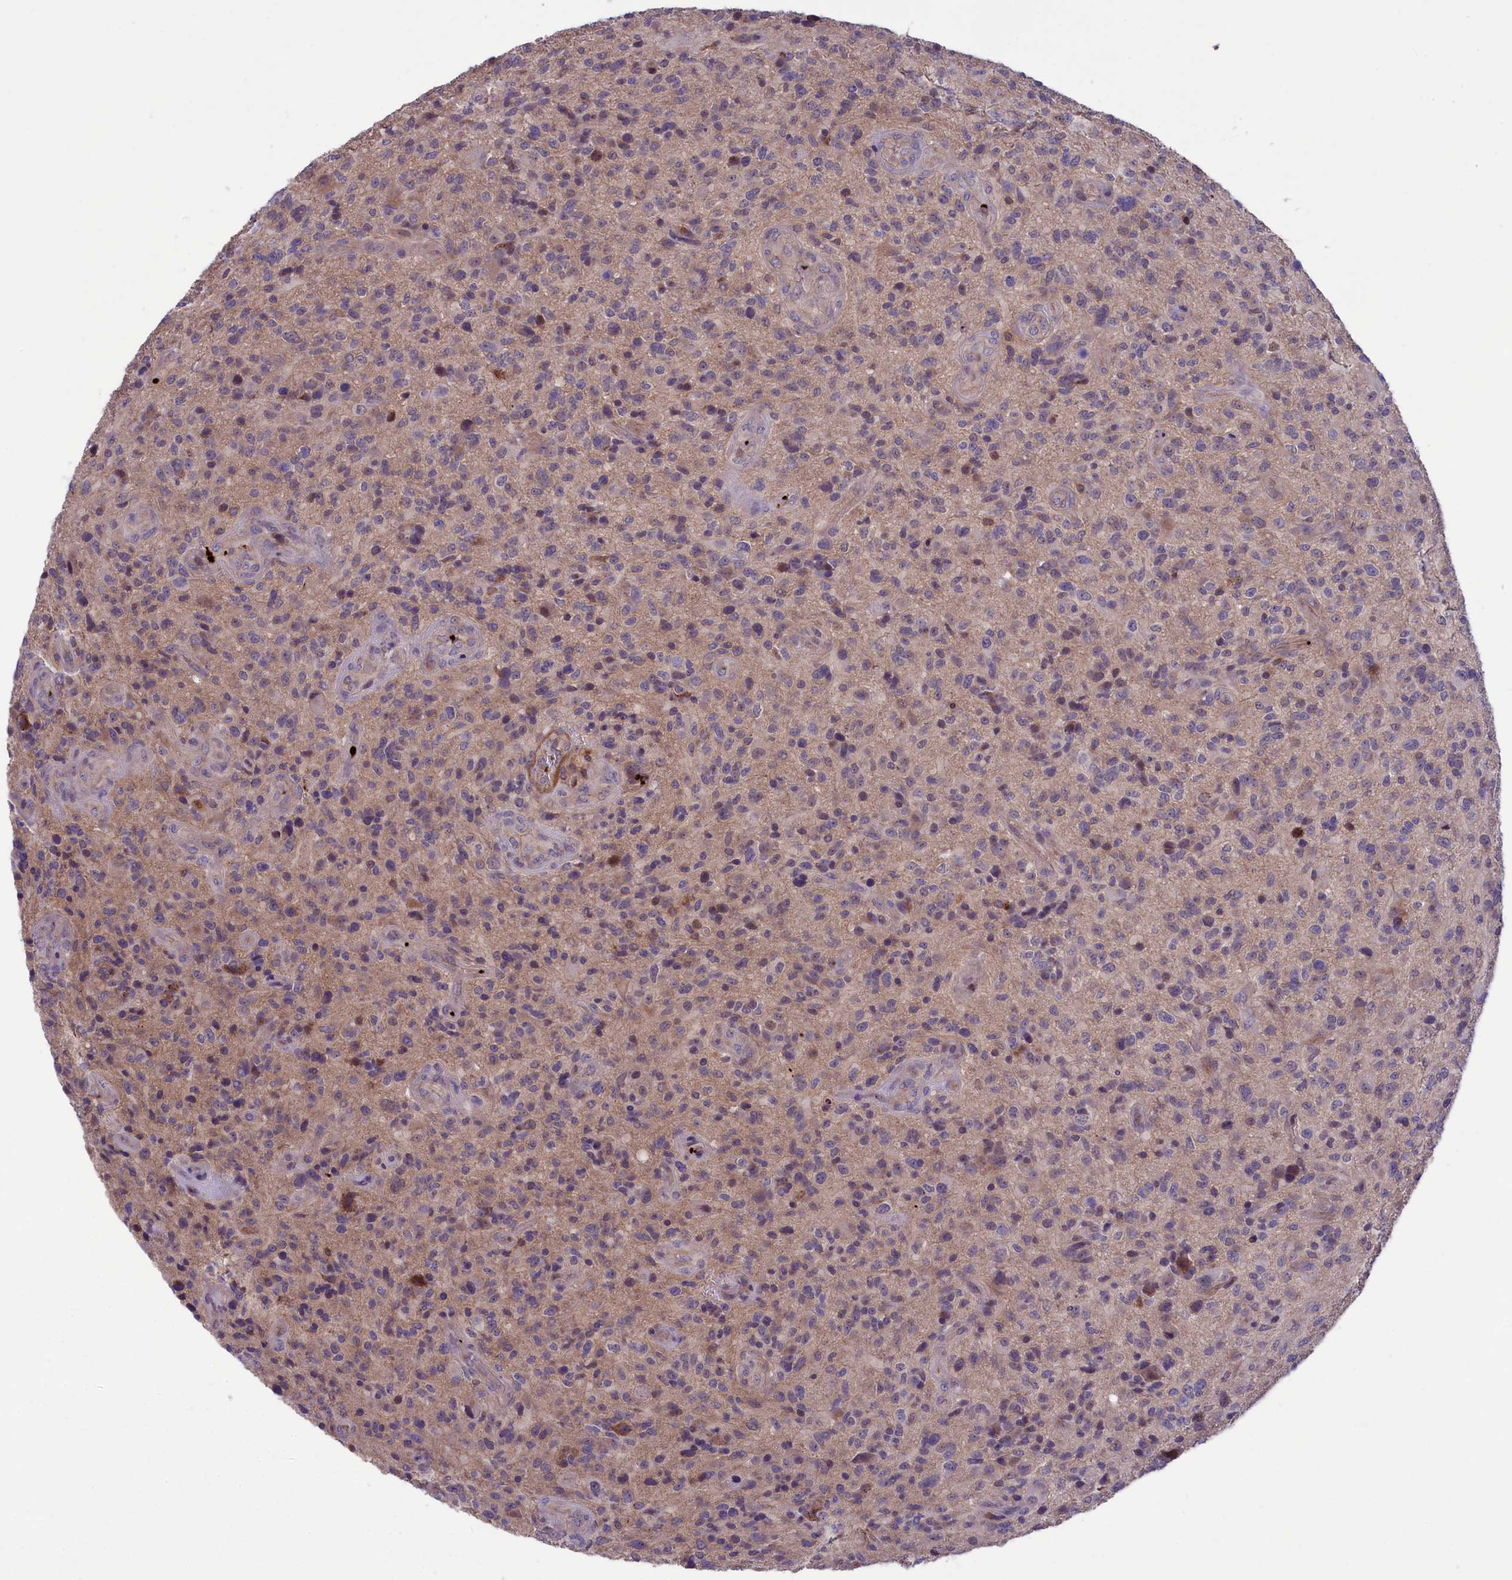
{"staining": {"intensity": "negative", "quantity": "none", "location": "none"}, "tissue": "glioma", "cell_type": "Tumor cells", "image_type": "cancer", "snomed": [{"axis": "morphology", "description": "Glioma, malignant, High grade"}, {"axis": "topography", "description": "Brain"}], "caption": "Immunohistochemistry (IHC) of human malignant high-grade glioma exhibits no positivity in tumor cells.", "gene": "HEATR3", "patient": {"sex": "male", "age": 47}}